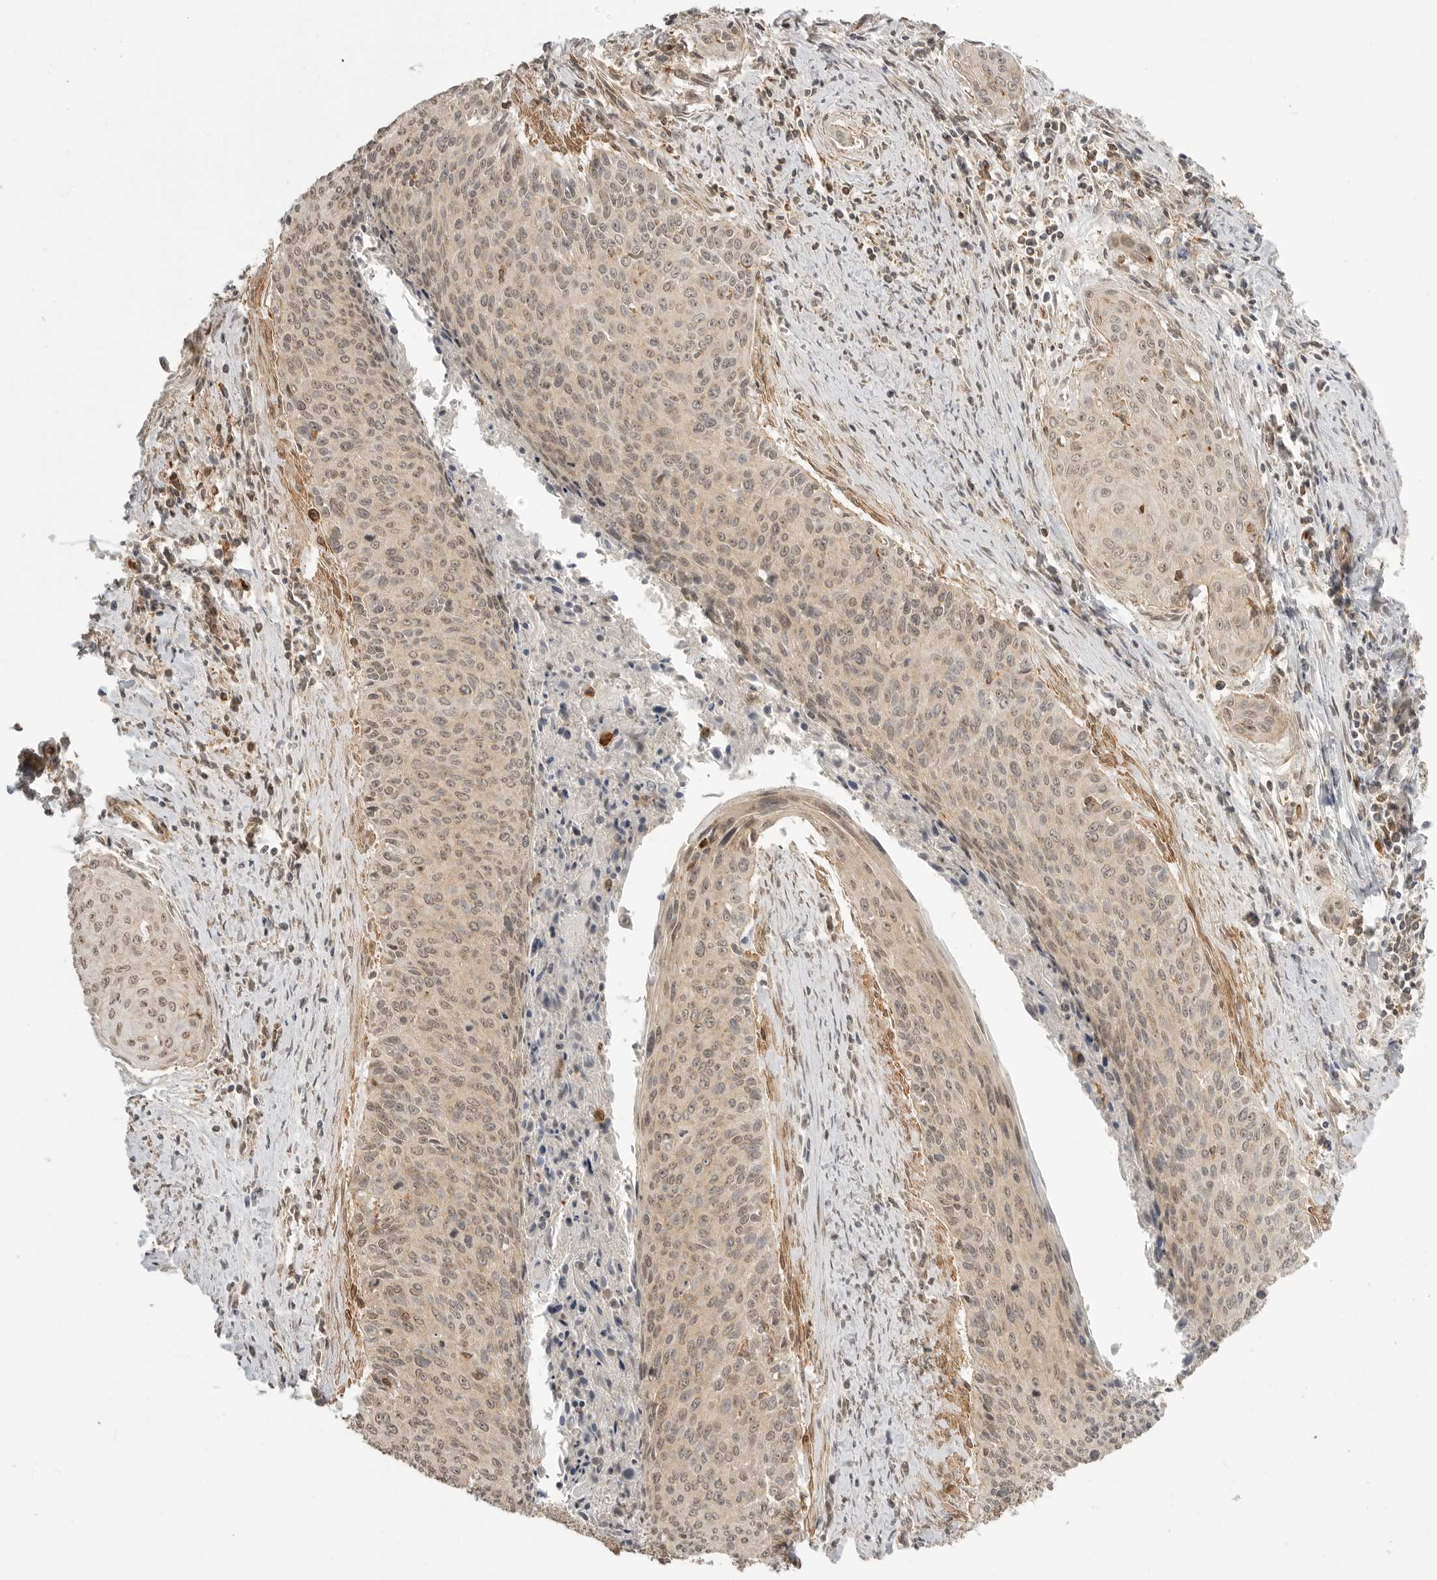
{"staining": {"intensity": "weak", "quantity": ">75%", "location": "cytoplasmic/membranous,nuclear"}, "tissue": "cervical cancer", "cell_type": "Tumor cells", "image_type": "cancer", "snomed": [{"axis": "morphology", "description": "Squamous cell carcinoma, NOS"}, {"axis": "topography", "description": "Cervix"}], "caption": "The image demonstrates a brown stain indicating the presence of a protein in the cytoplasmic/membranous and nuclear of tumor cells in cervical squamous cell carcinoma. The staining is performed using DAB (3,3'-diaminobenzidine) brown chromogen to label protein expression. The nuclei are counter-stained blue using hematoxylin.", "gene": "GPC2", "patient": {"sex": "female", "age": 55}}